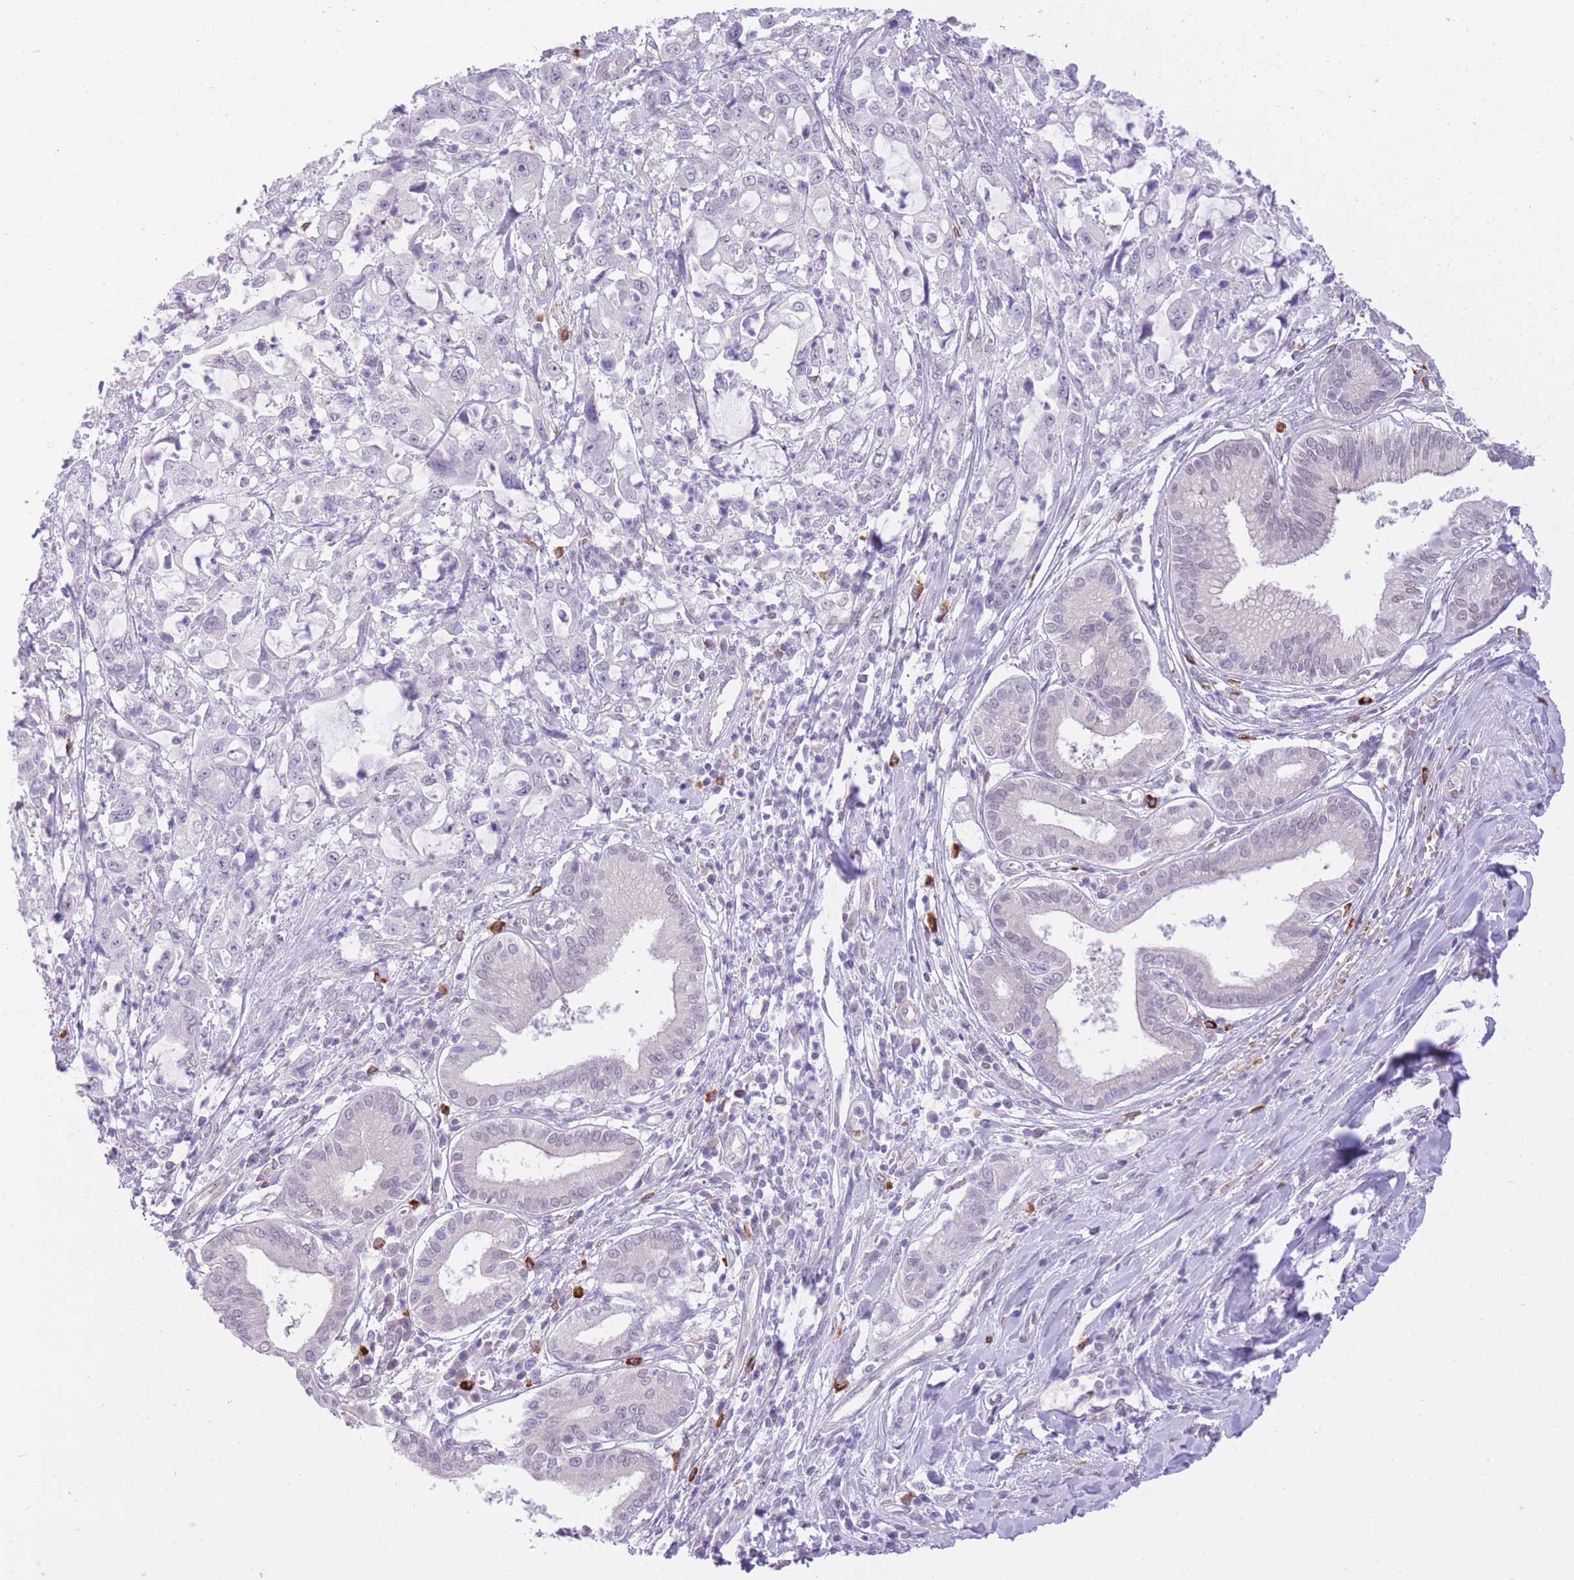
{"staining": {"intensity": "negative", "quantity": "none", "location": "none"}, "tissue": "pancreatic cancer", "cell_type": "Tumor cells", "image_type": "cancer", "snomed": [{"axis": "morphology", "description": "Adenocarcinoma, NOS"}, {"axis": "topography", "description": "Pancreas"}], "caption": "There is no significant expression in tumor cells of adenocarcinoma (pancreatic).", "gene": "MEIOSIN", "patient": {"sex": "female", "age": 61}}